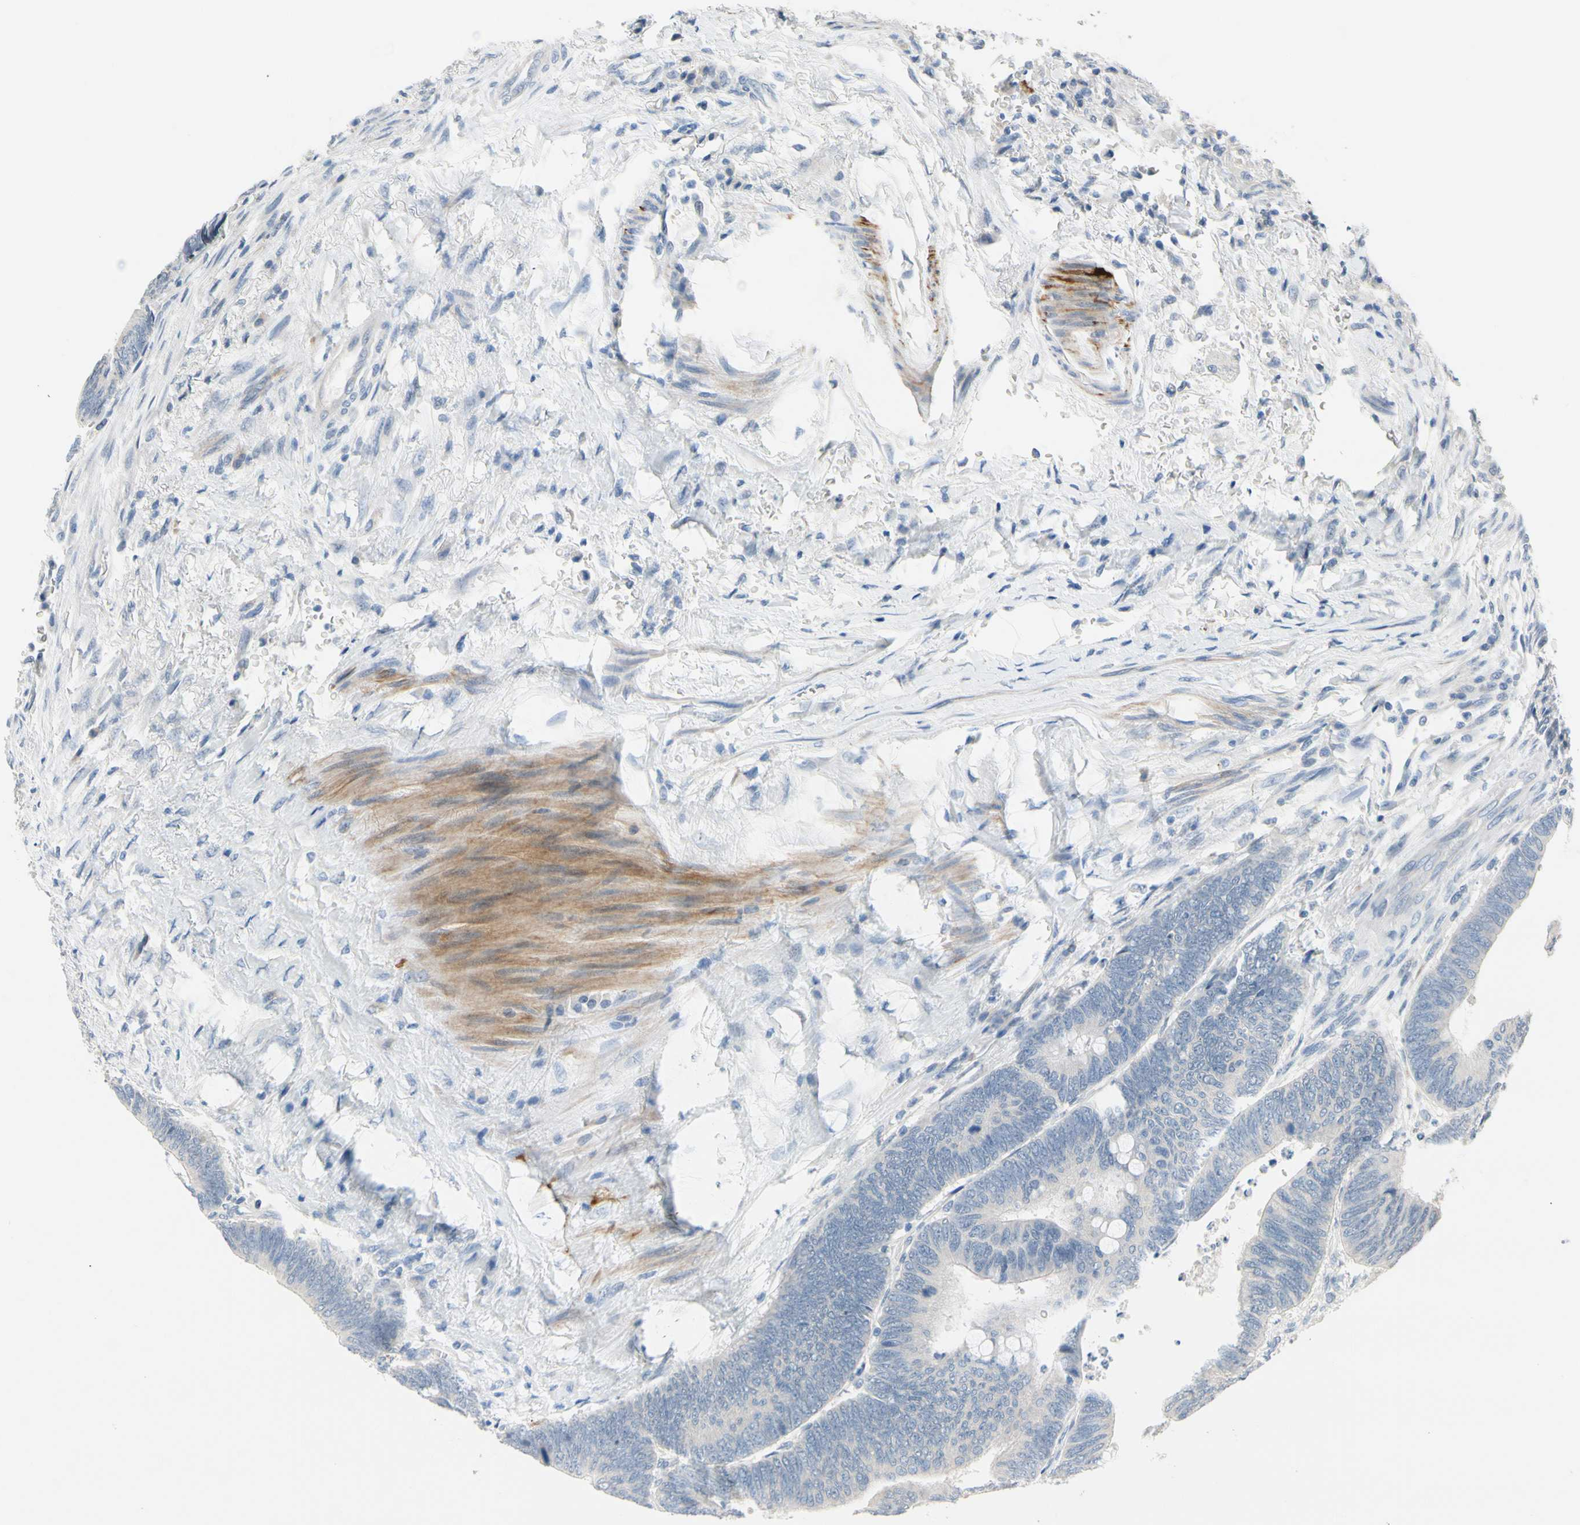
{"staining": {"intensity": "negative", "quantity": "none", "location": "none"}, "tissue": "colorectal cancer", "cell_type": "Tumor cells", "image_type": "cancer", "snomed": [{"axis": "morphology", "description": "Normal tissue, NOS"}, {"axis": "morphology", "description": "Adenocarcinoma, NOS"}, {"axis": "topography", "description": "Rectum"}, {"axis": "topography", "description": "Peripheral nerve tissue"}], "caption": "This is an immunohistochemistry photomicrograph of colorectal adenocarcinoma. There is no expression in tumor cells.", "gene": "SLC27A6", "patient": {"sex": "male", "age": 92}}